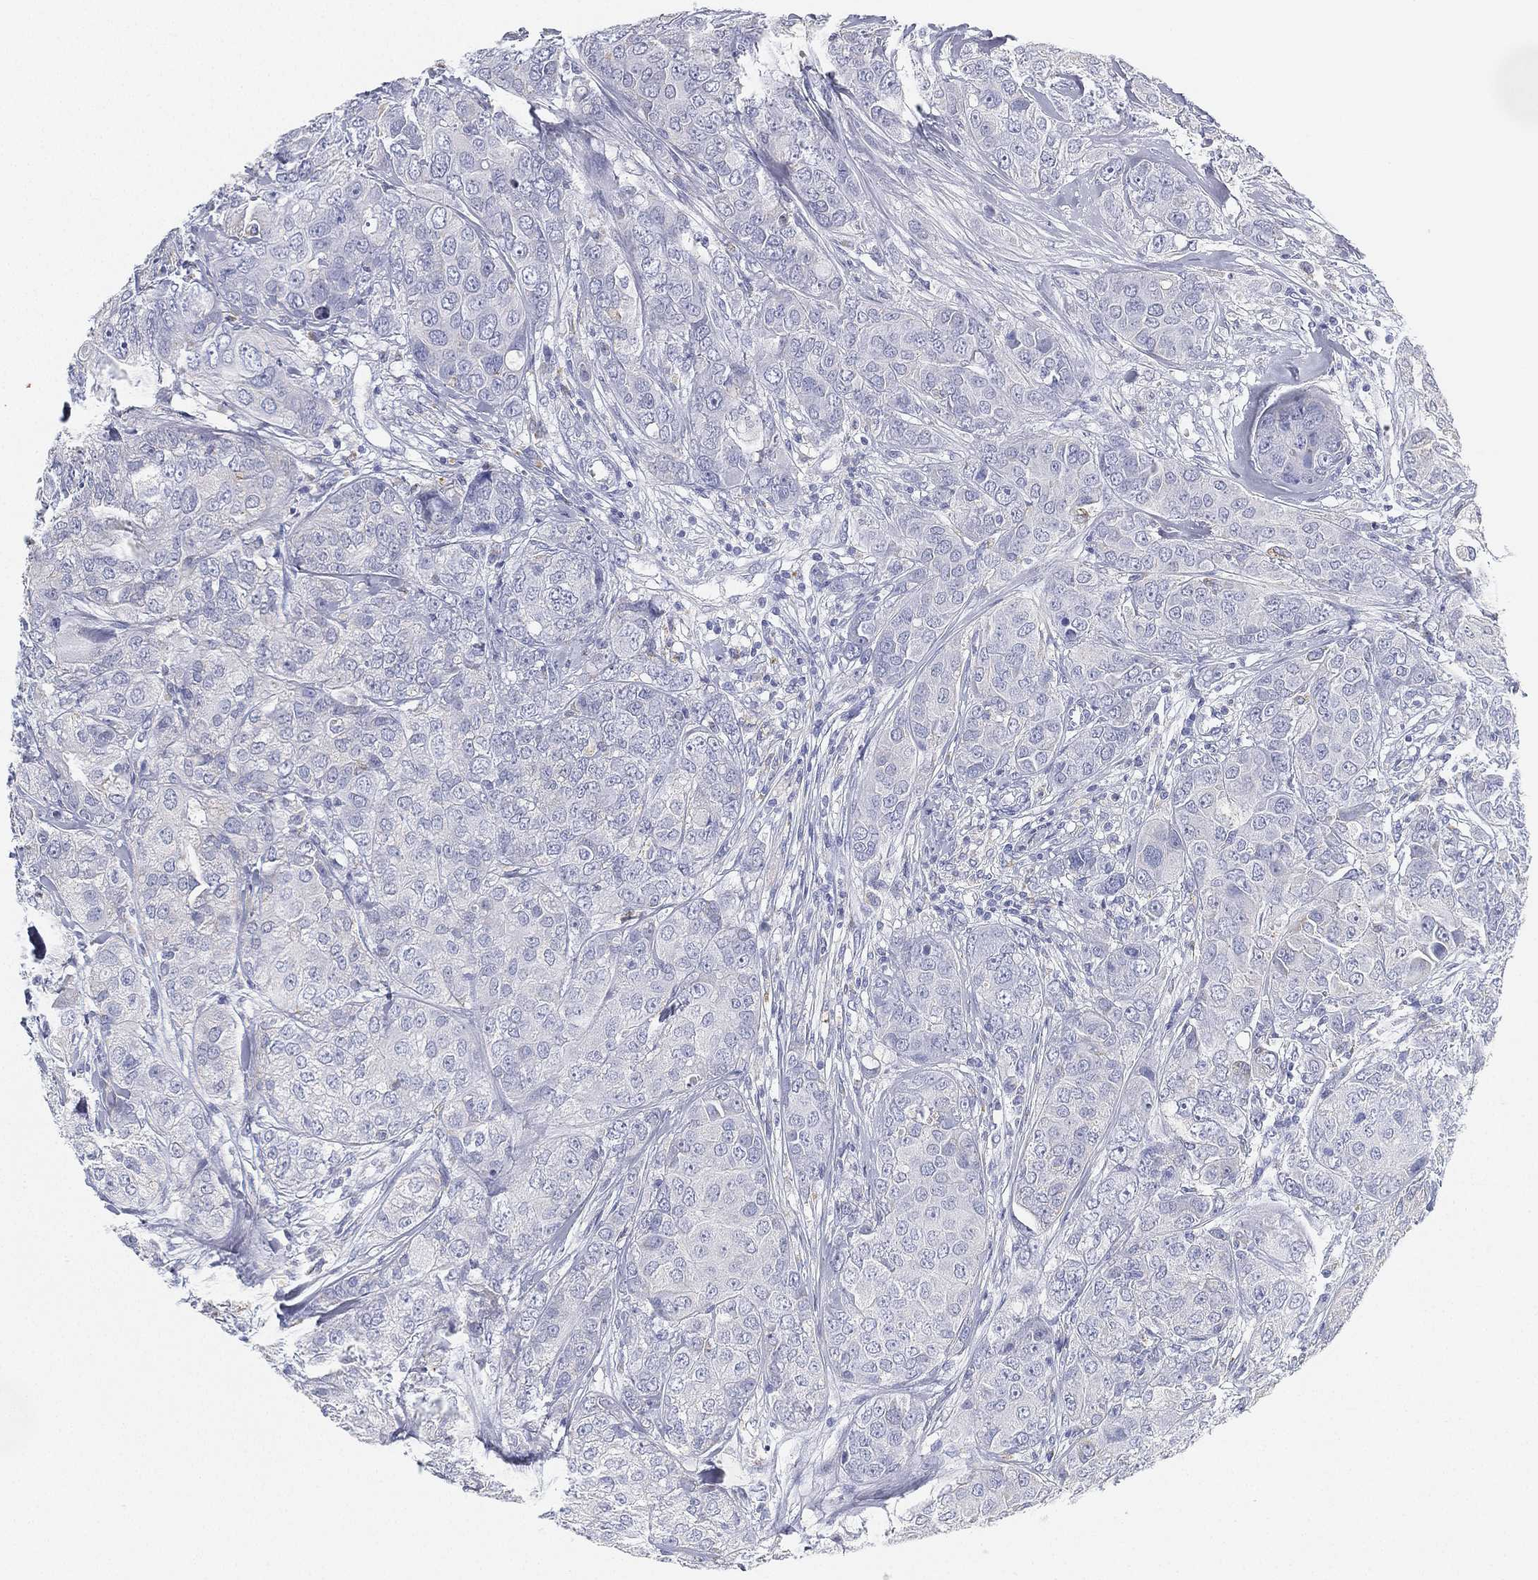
{"staining": {"intensity": "negative", "quantity": "none", "location": "none"}, "tissue": "breast cancer", "cell_type": "Tumor cells", "image_type": "cancer", "snomed": [{"axis": "morphology", "description": "Duct carcinoma"}, {"axis": "topography", "description": "Breast"}], "caption": "This is an immunohistochemistry photomicrograph of human intraductal carcinoma (breast). There is no expression in tumor cells.", "gene": "GPR61", "patient": {"sex": "female", "age": 43}}